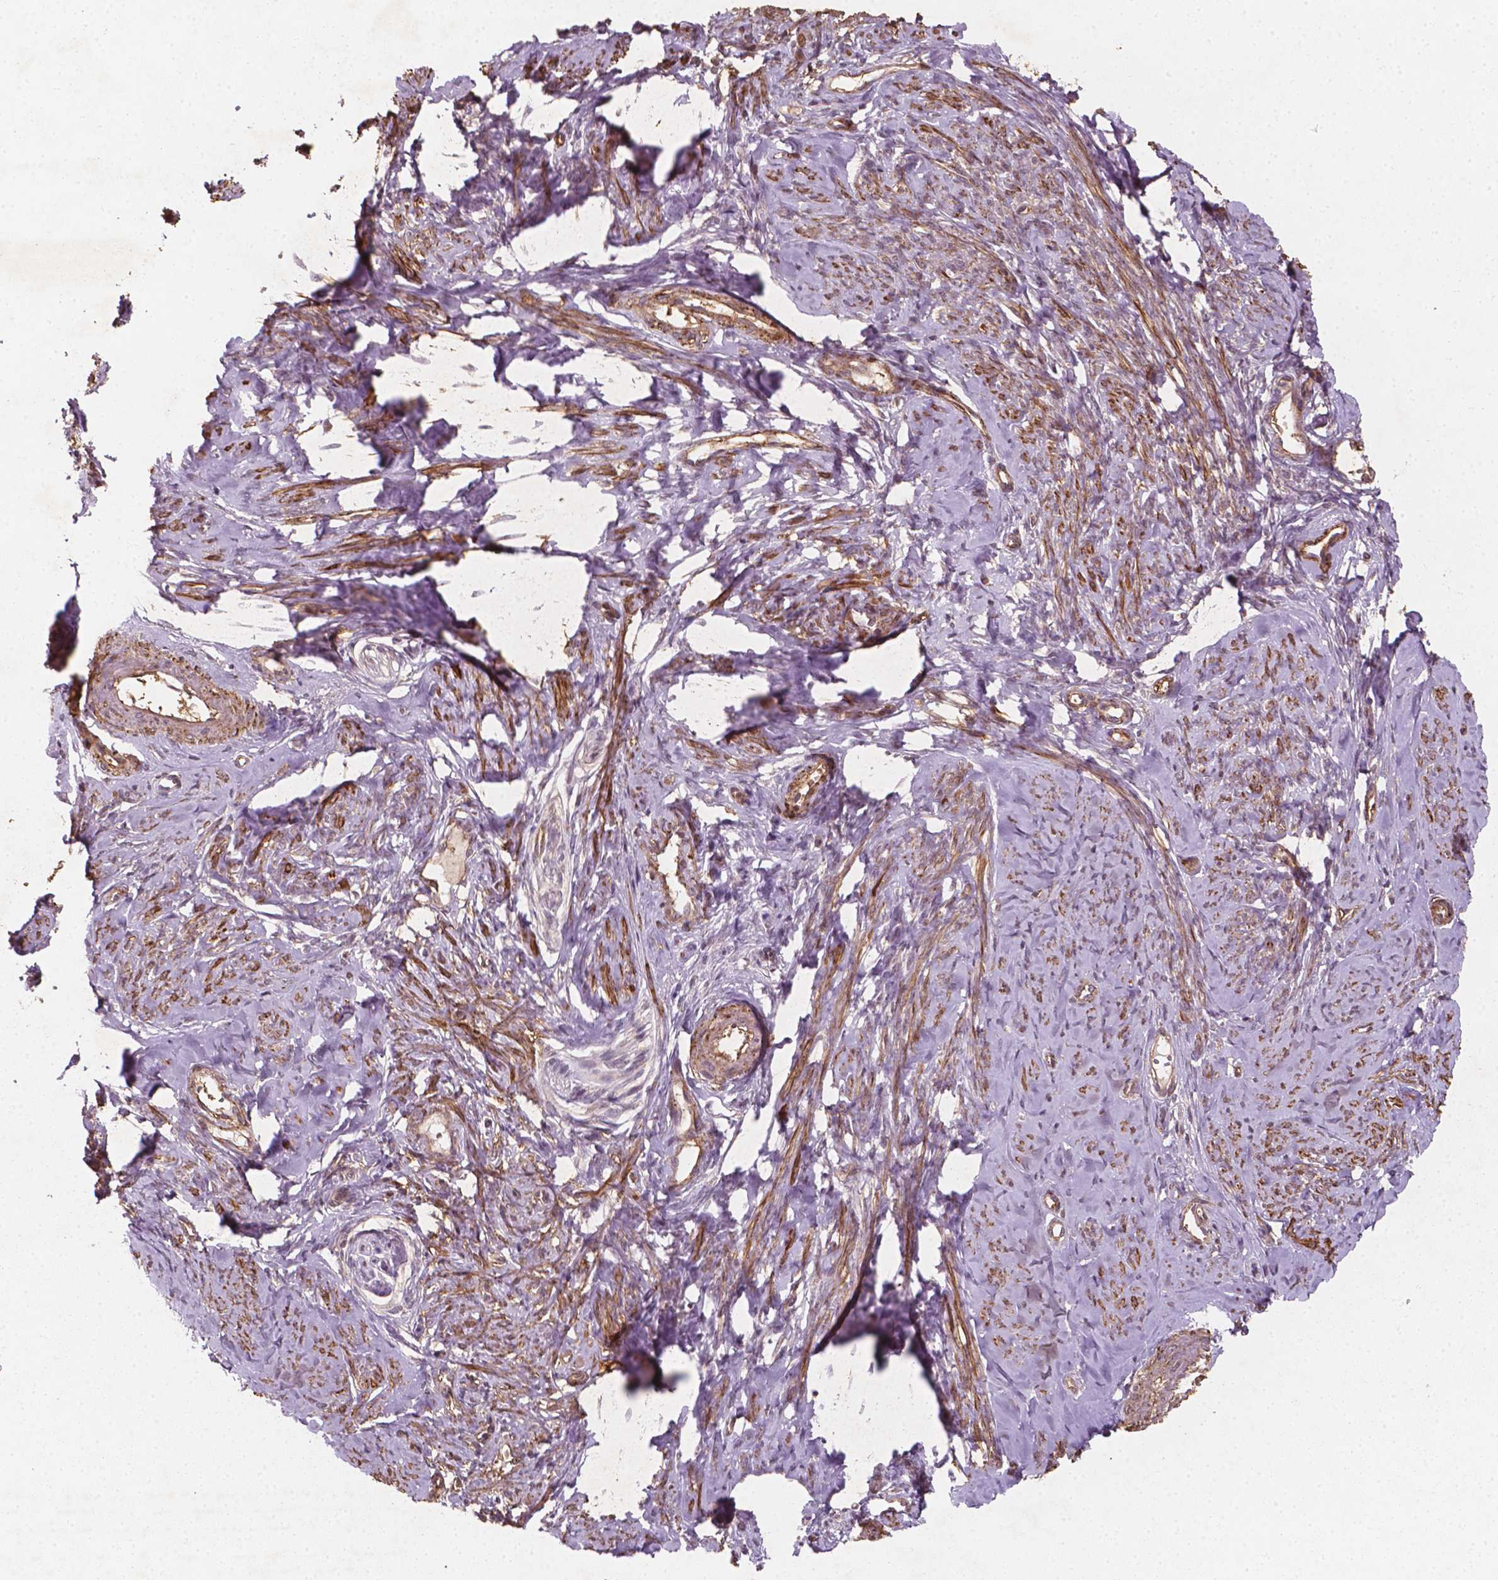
{"staining": {"intensity": "moderate", "quantity": ">75%", "location": "cytoplasmic/membranous"}, "tissue": "smooth muscle", "cell_type": "Smooth muscle cells", "image_type": "normal", "snomed": [{"axis": "morphology", "description": "Normal tissue, NOS"}, {"axis": "topography", "description": "Smooth muscle"}], "caption": "Brown immunohistochemical staining in unremarkable smooth muscle demonstrates moderate cytoplasmic/membranous staining in about >75% of smooth muscle cells.", "gene": "CYFIP1", "patient": {"sex": "female", "age": 48}}